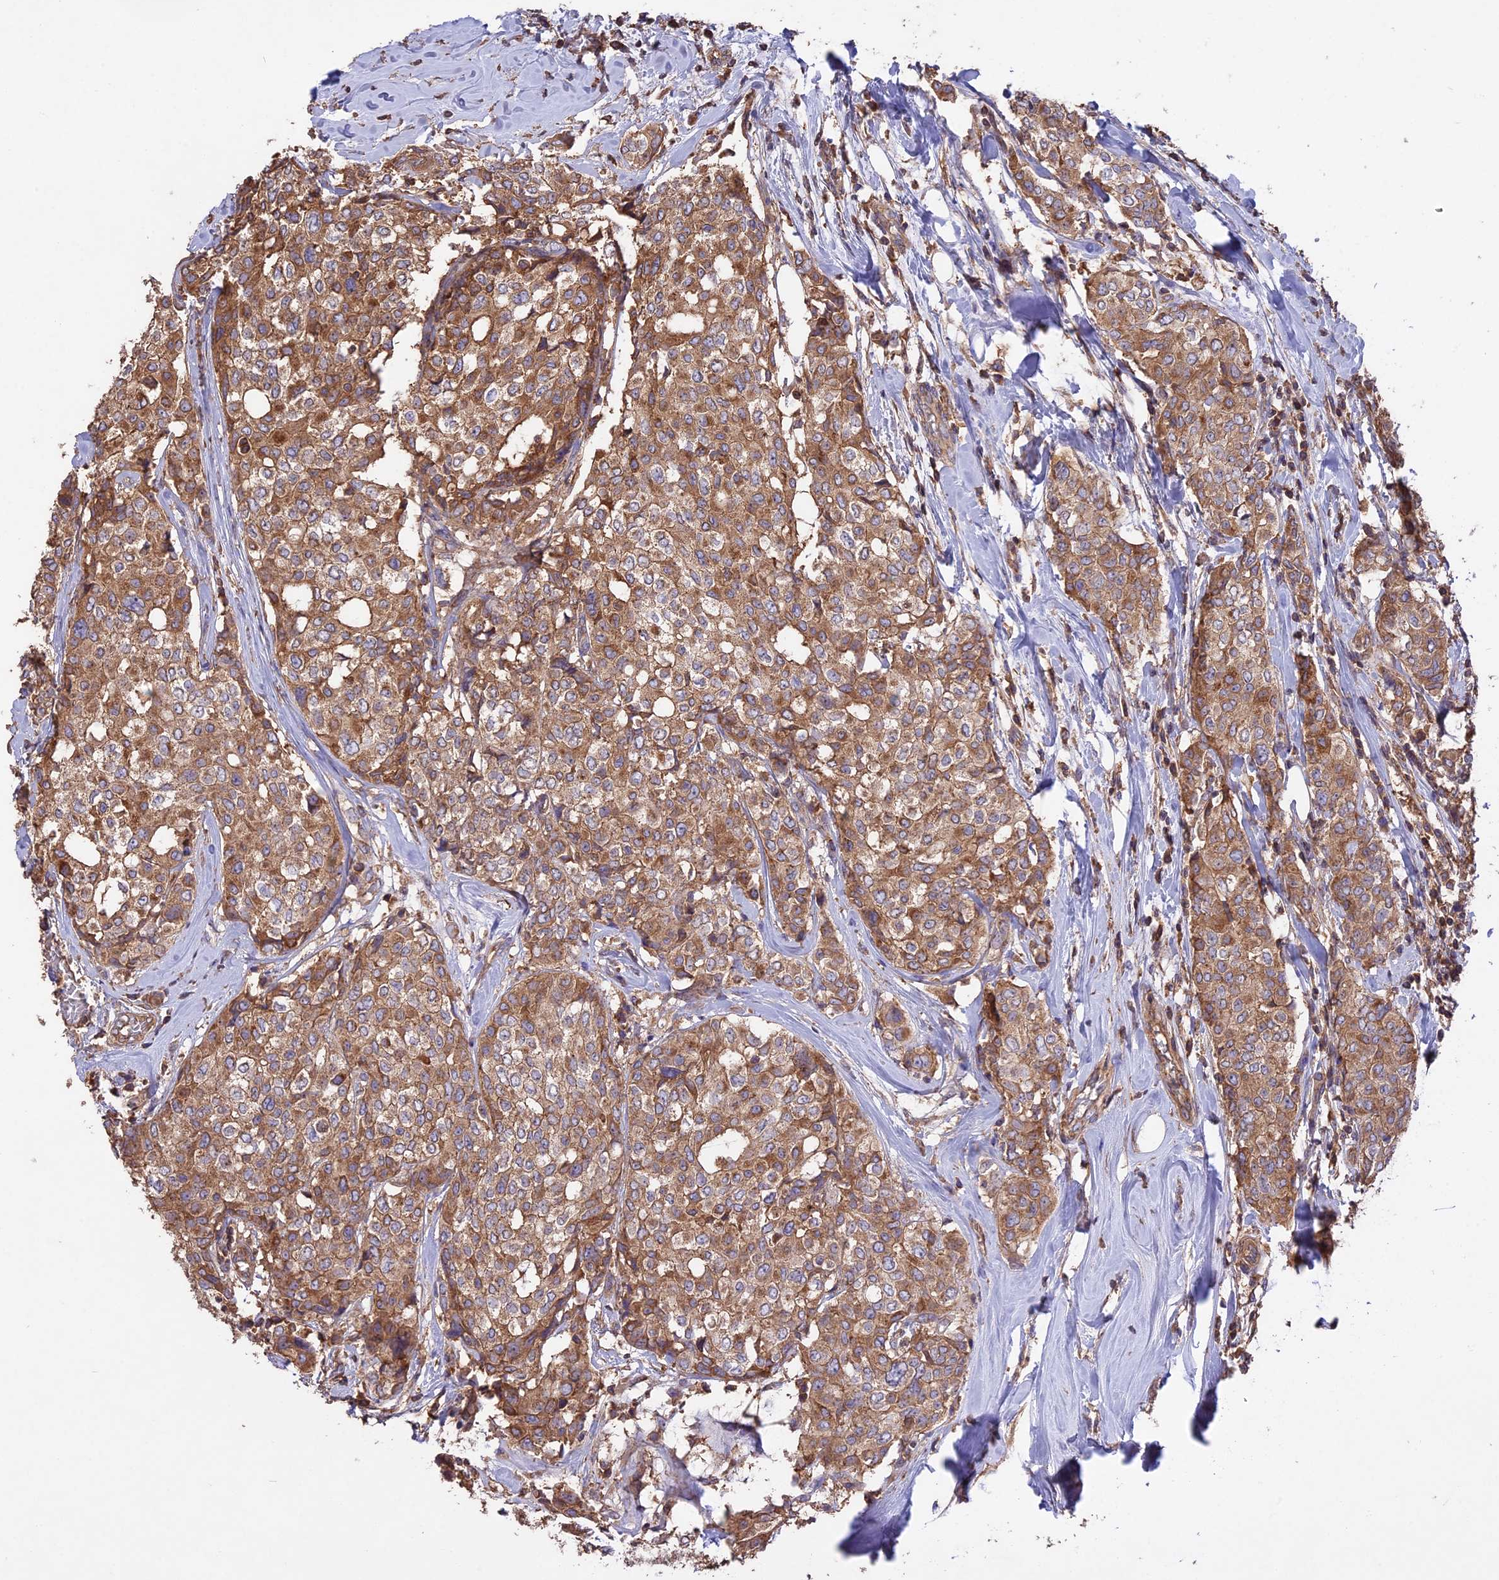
{"staining": {"intensity": "moderate", "quantity": ">75%", "location": "cytoplasmic/membranous"}, "tissue": "breast cancer", "cell_type": "Tumor cells", "image_type": "cancer", "snomed": [{"axis": "morphology", "description": "Lobular carcinoma"}, {"axis": "topography", "description": "Breast"}], "caption": "Approximately >75% of tumor cells in human breast cancer exhibit moderate cytoplasmic/membranous protein positivity as visualized by brown immunohistochemical staining.", "gene": "NUDT8", "patient": {"sex": "female", "age": 51}}